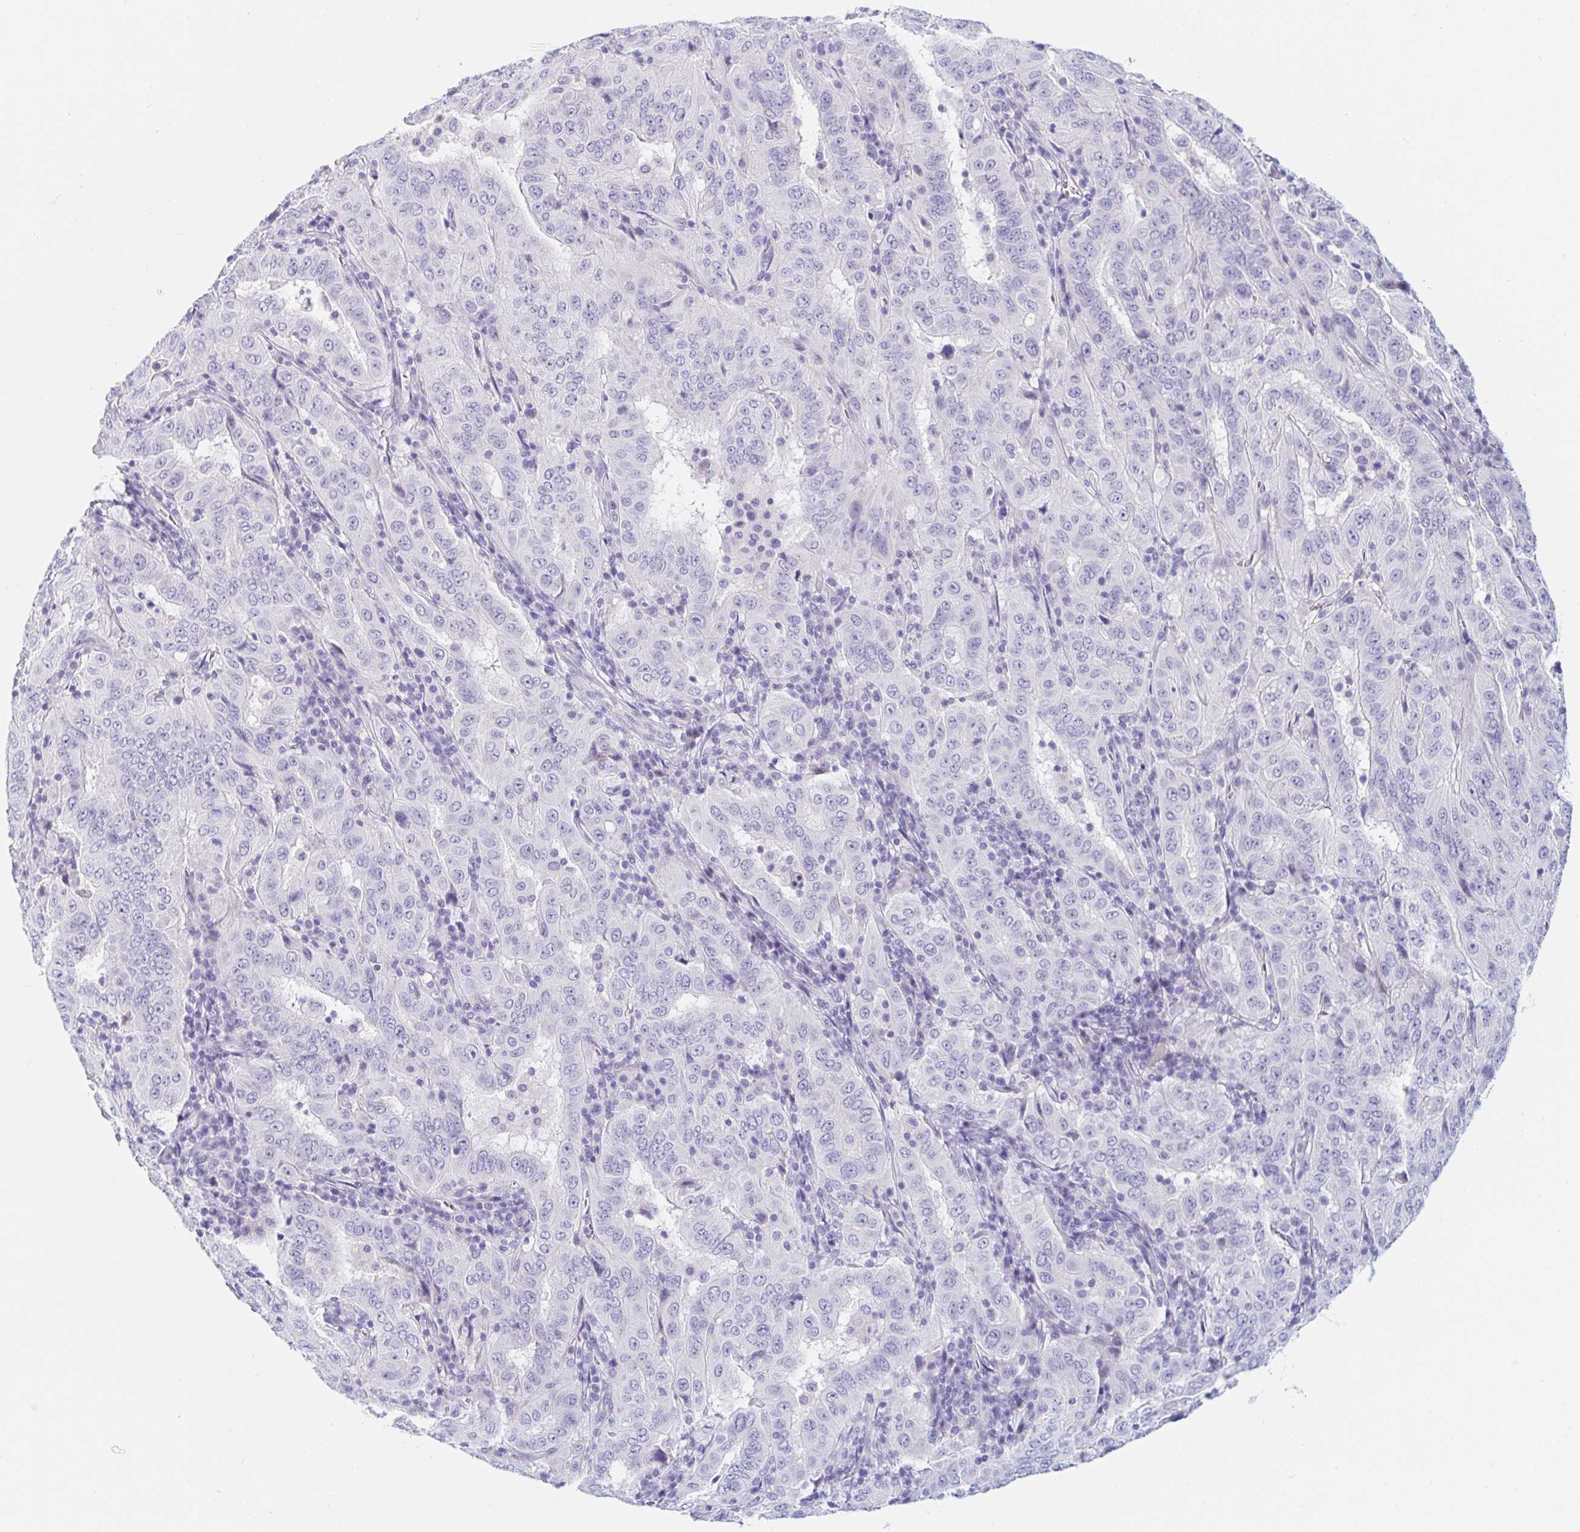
{"staining": {"intensity": "negative", "quantity": "none", "location": "none"}, "tissue": "pancreatic cancer", "cell_type": "Tumor cells", "image_type": "cancer", "snomed": [{"axis": "morphology", "description": "Adenocarcinoma, NOS"}, {"axis": "topography", "description": "Pancreas"}], "caption": "DAB immunohistochemical staining of human adenocarcinoma (pancreatic) reveals no significant staining in tumor cells.", "gene": "TEX44", "patient": {"sex": "male", "age": 63}}